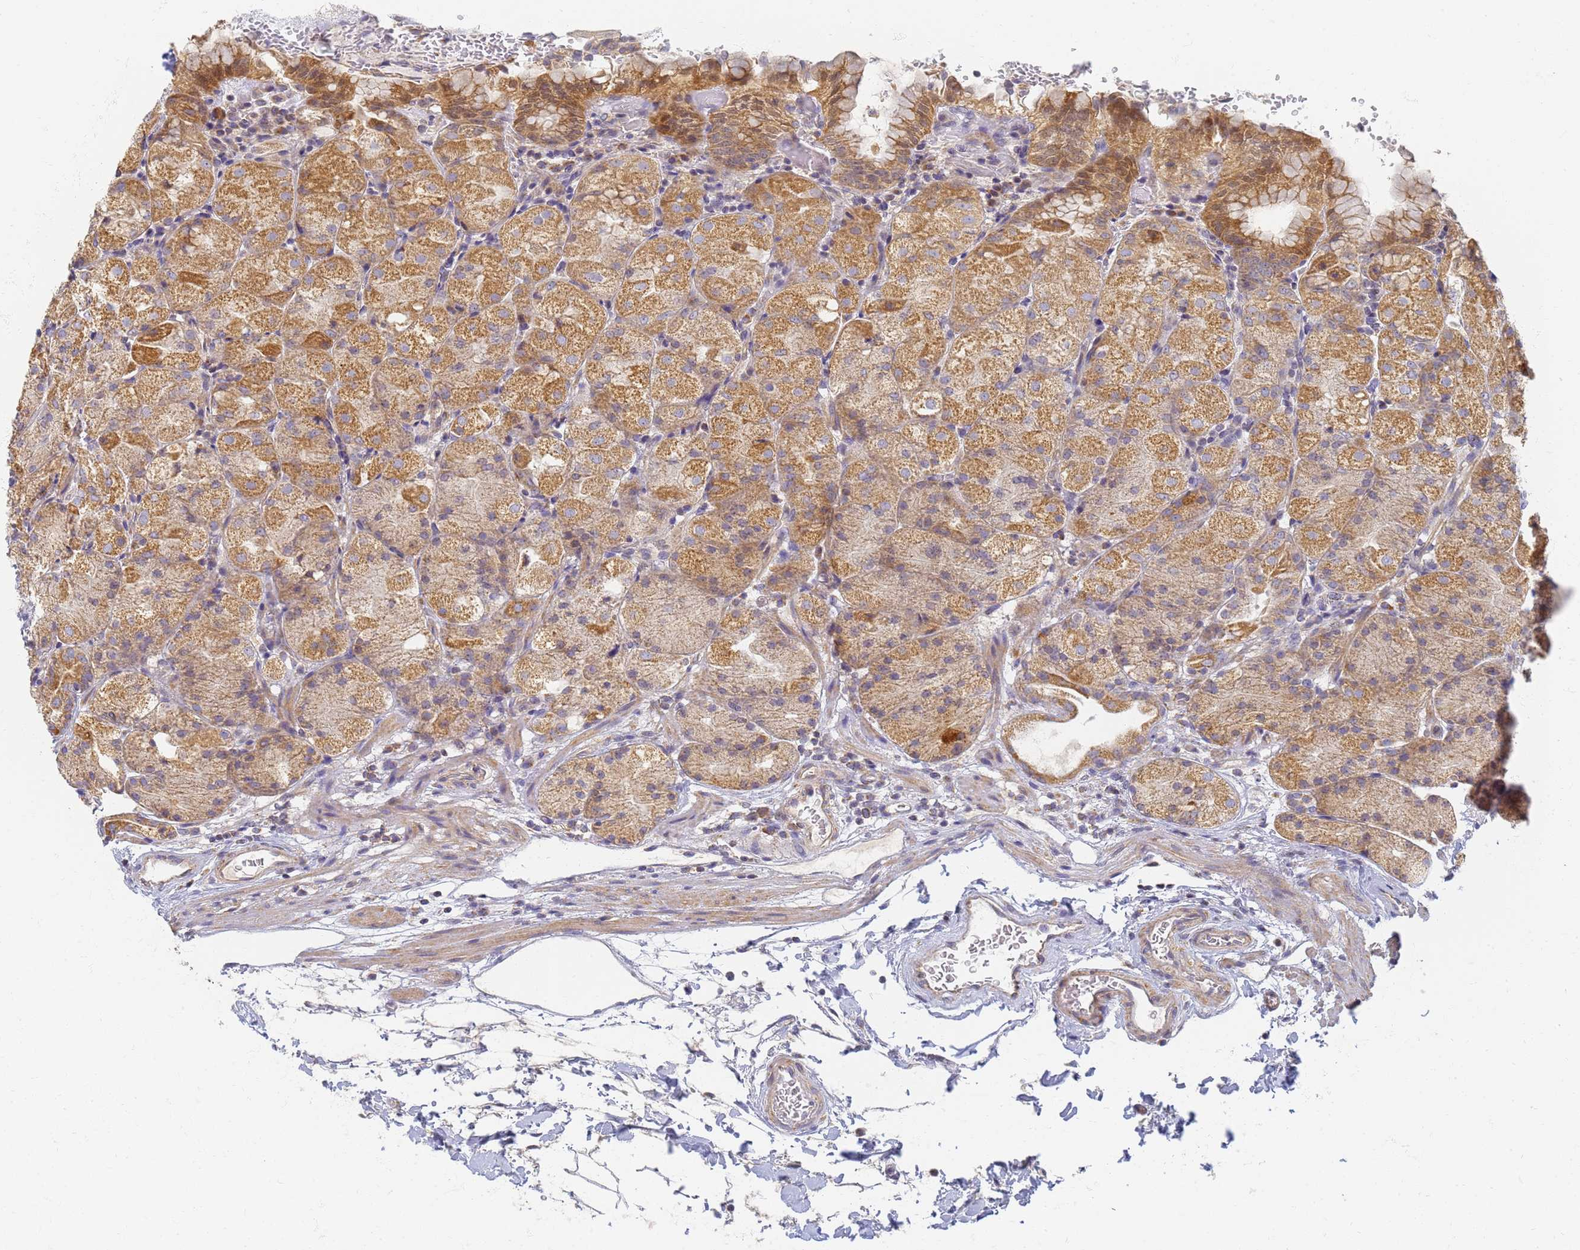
{"staining": {"intensity": "strong", "quantity": ">75%", "location": "cytoplasmic/membranous,nuclear"}, "tissue": "stomach", "cell_type": "Glandular cells", "image_type": "normal", "snomed": [{"axis": "morphology", "description": "Normal tissue, NOS"}, {"axis": "topography", "description": "Stomach, upper"}, {"axis": "topography", "description": "Stomach, lower"}], "caption": "Approximately >75% of glandular cells in benign stomach show strong cytoplasmic/membranous,nuclear protein expression as visualized by brown immunohistochemical staining.", "gene": "UTP23", "patient": {"sex": "male", "age": 62}}